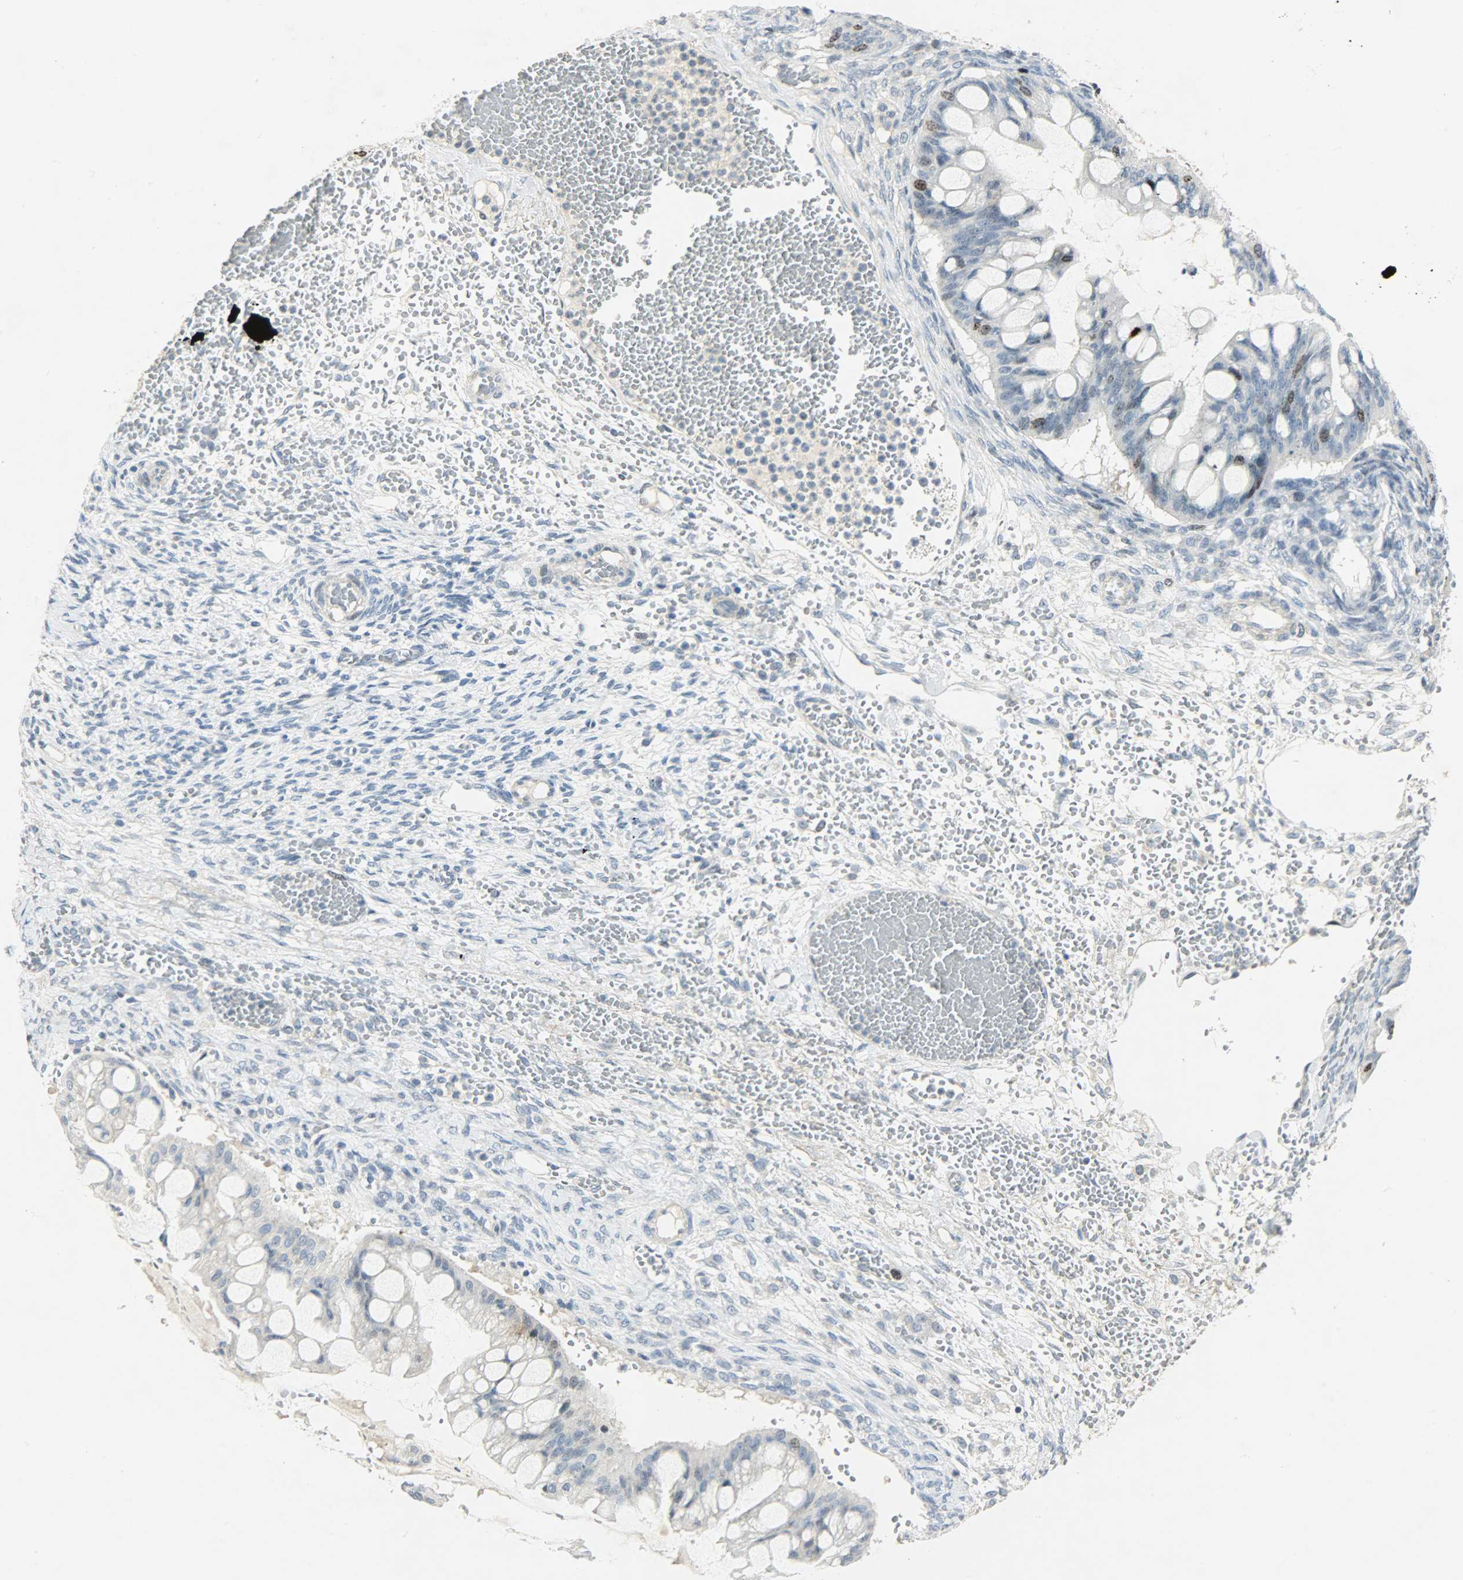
{"staining": {"intensity": "moderate", "quantity": "<25%", "location": "nuclear"}, "tissue": "ovarian cancer", "cell_type": "Tumor cells", "image_type": "cancer", "snomed": [{"axis": "morphology", "description": "Cystadenocarcinoma, mucinous, NOS"}, {"axis": "topography", "description": "Ovary"}], "caption": "IHC of ovarian cancer (mucinous cystadenocarcinoma) shows low levels of moderate nuclear staining in approximately <25% of tumor cells.", "gene": "AURKB", "patient": {"sex": "female", "age": 73}}